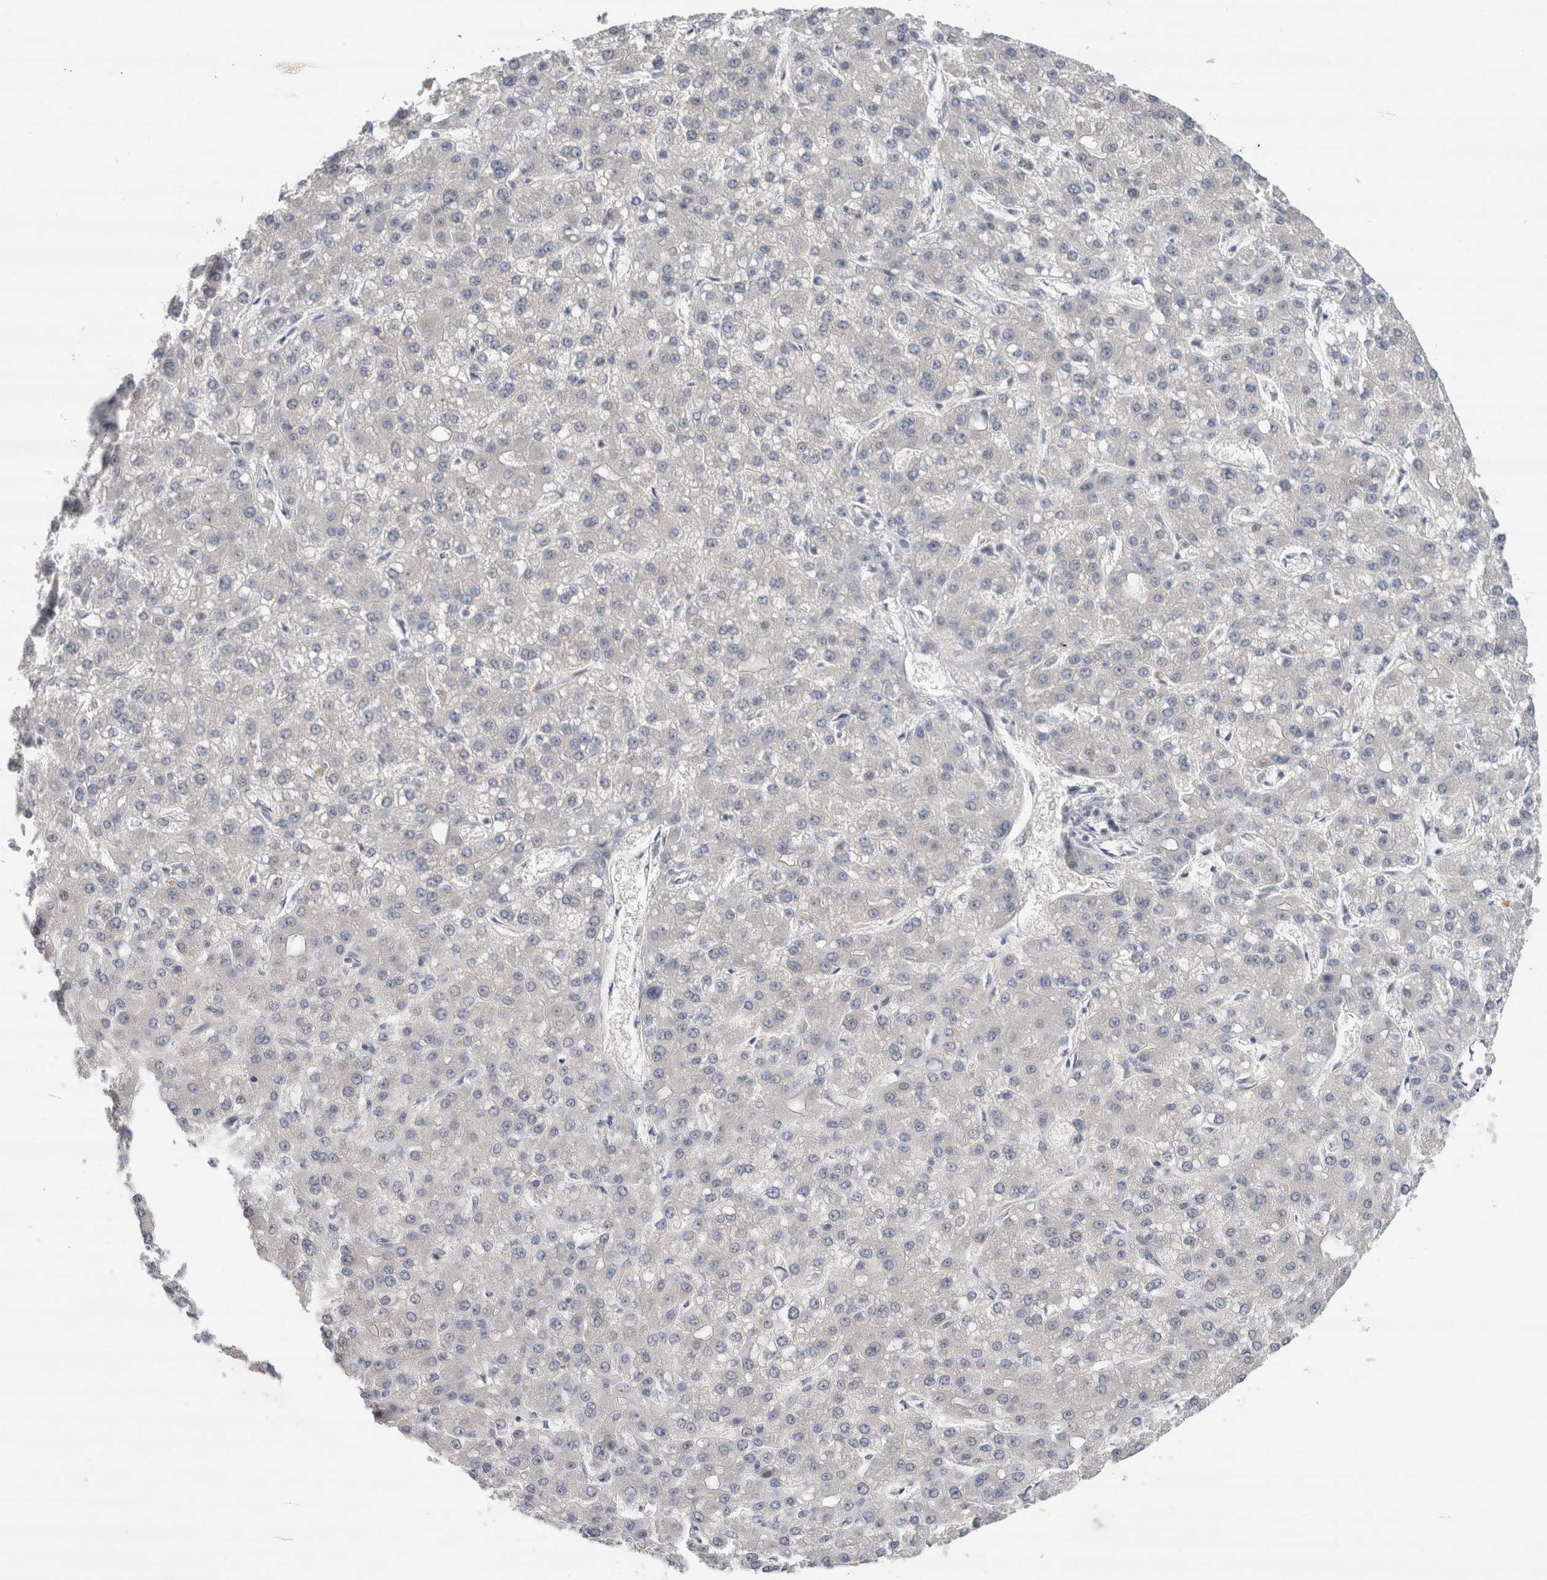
{"staining": {"intensity": "negative", "quantity": "none", "location": "none"}, "tissue": "liver cancer", "cell_type": "Tumor cells", "image_type": "cancer", "snomed": [{"axis": "morphology", "description": "Carcinoma, Hepatocellular, NOS"}, {"axis": "topography", "description": "Liver"}], "caption": "IHC of hepatocellular carcinoma (liver) reveals no staining in tumor cells. (Stains: DAB (3,3'-diaminobenzidine) immunohistochemistry (IHC) with hematoxylin counter stain, Microscopy: brightfield microscopy at high magnification).", "gene": "EIF4G3", "patient": {"sex": "male", "age": 67}}